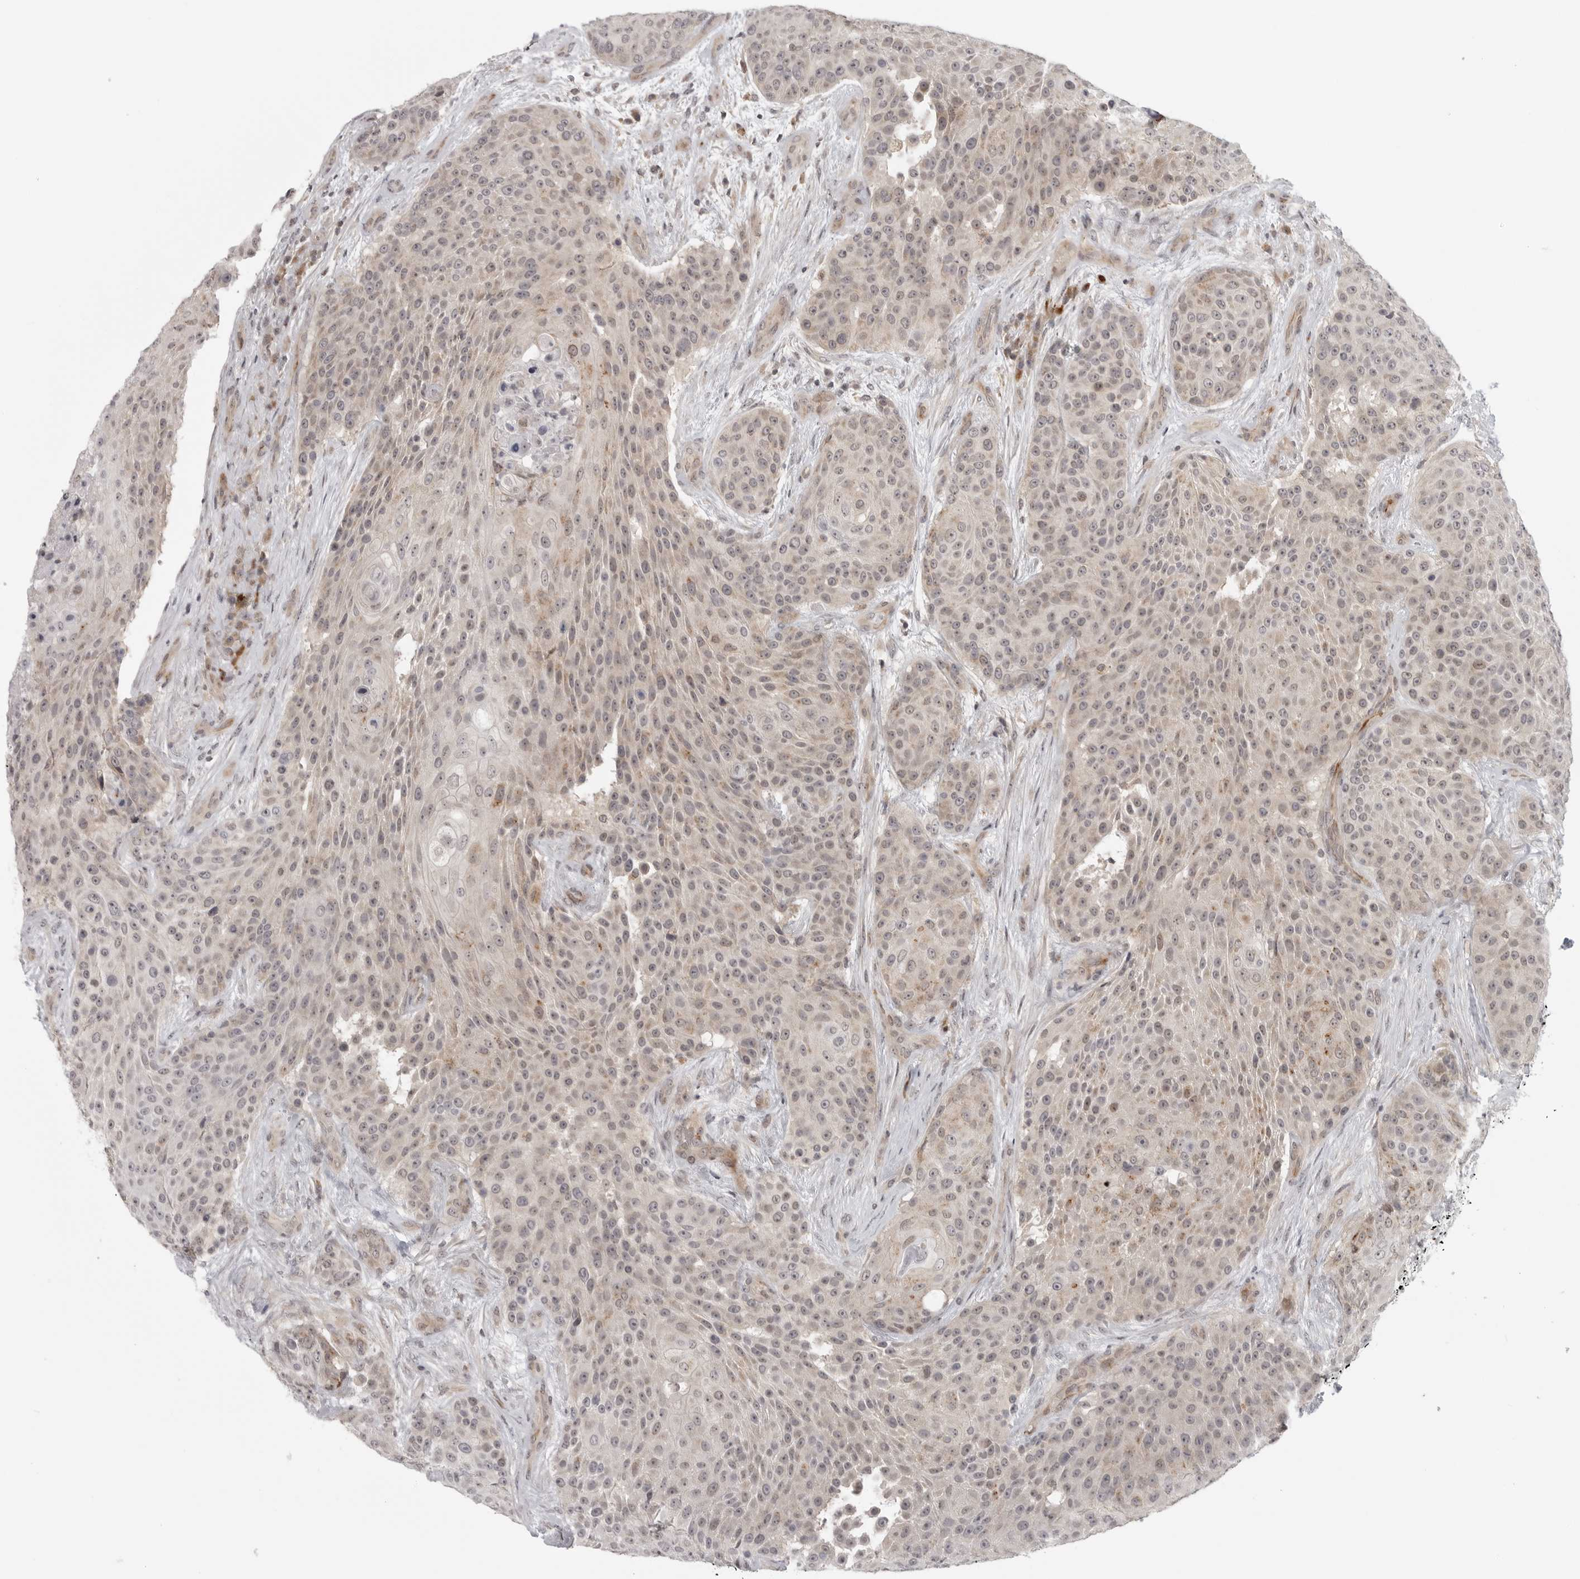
{"staining": {"intensity": "weak", "quantity": "25%-75%", "location": "cytoplasmic/membranous"}, "tissue": "urothelial cancer", "cell_type": "Tumor cells", "image_type": "cancer", "snomed": [{"axis": "morphology", "description": "Urothelial carcinoma, High grade"}, {"axis": "topography", "description": "Urinary bladder"}], "caption": "There is low levels of weak cytoplasmic/membranous expression in tumor cells of urothelial cancer, as demonstrated by immunohistochemical staining (brown color).", "gene": "TUT4", "patient": {"sex": "female", "age": 63}}